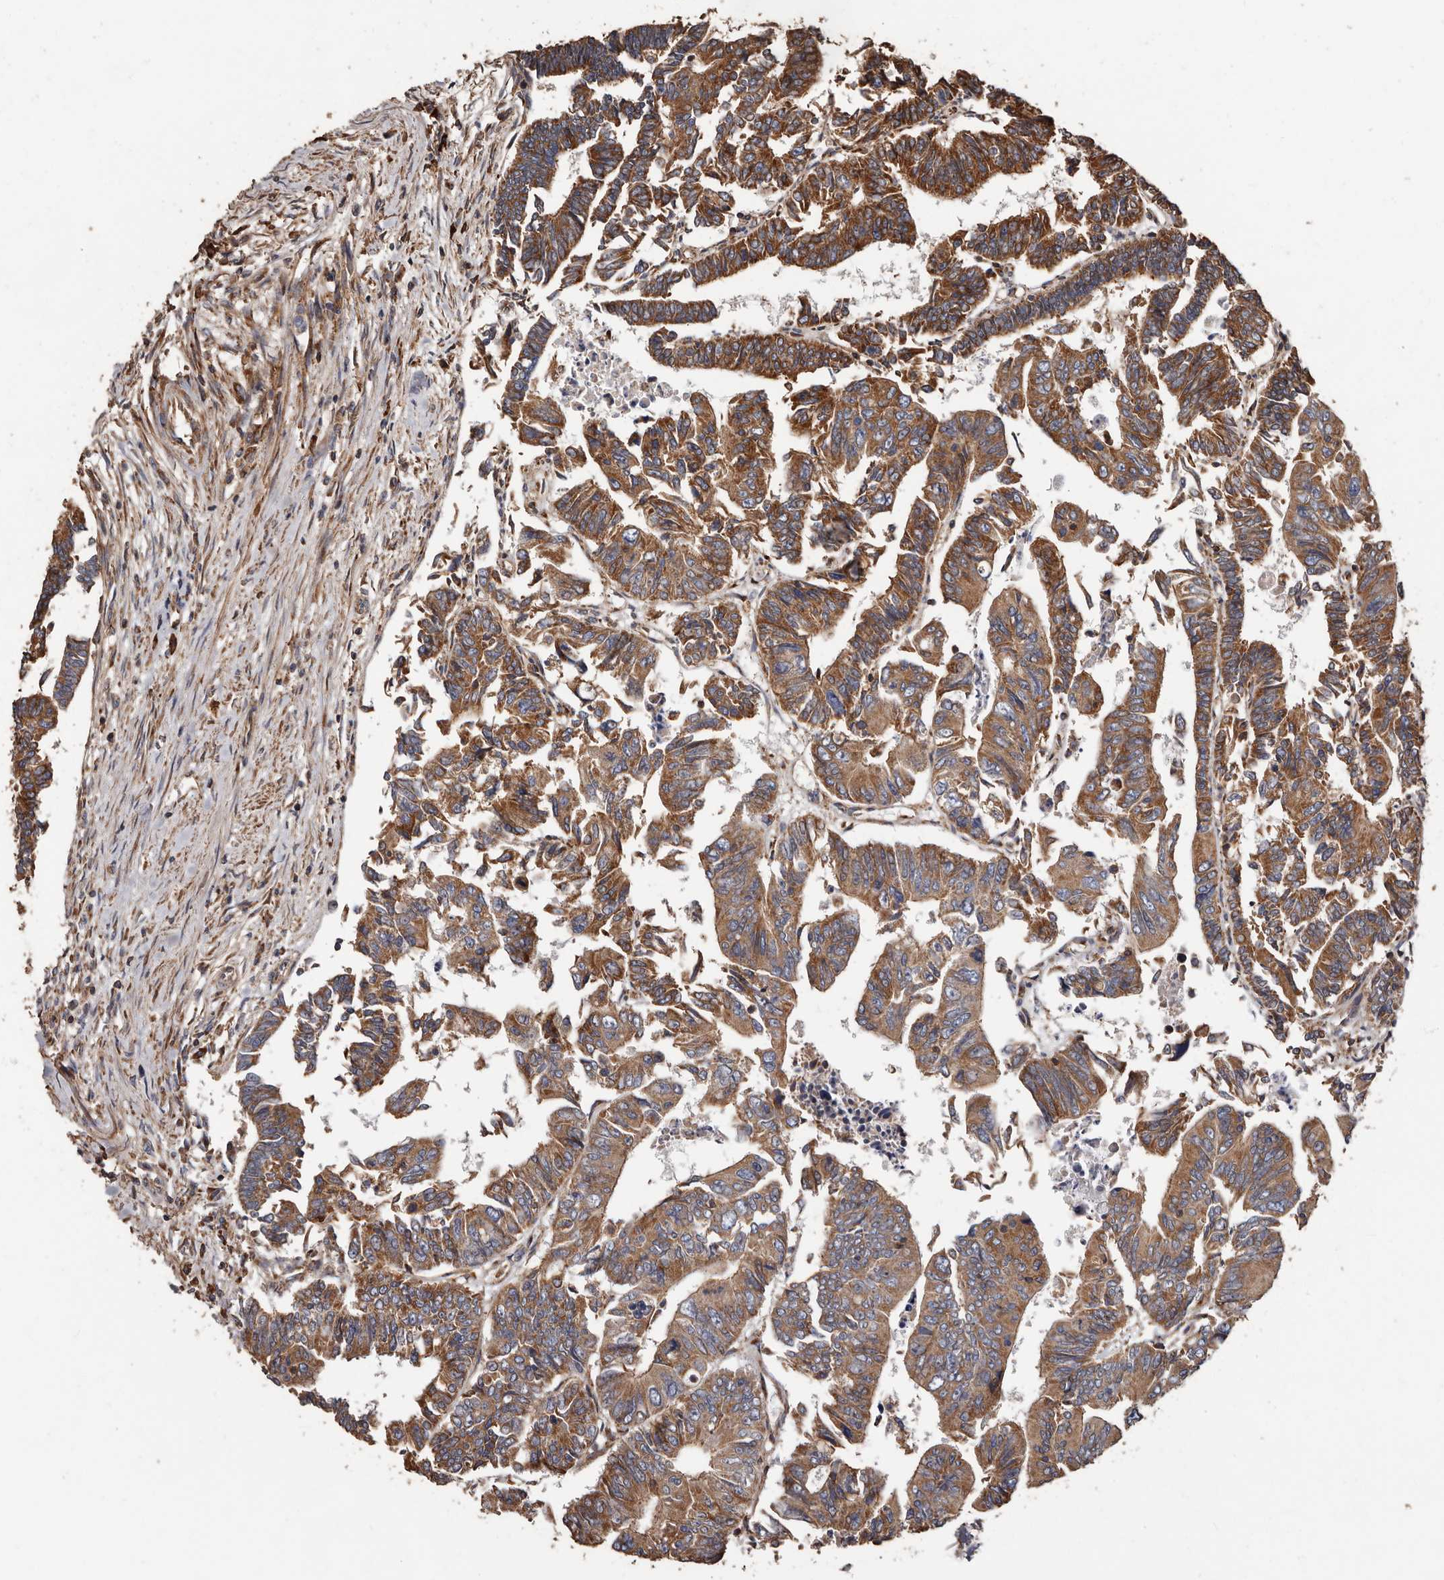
{"staining": {"intensity": "moderate", "quantity": ">75%", "location": "cytoplasmic/membranous"}, "tissue": "colorectal cancer", "cell_type": "Tumor cells", "image_type": "cancer", "snomed": [{"axis": "morphology", "description": "Adenocarcinoma, NOS"}, {"axis": "topography", "description": "Rectum"}], "caption": "Colorectal cancer stained with a protein marker exhibits moderate staining in tumor cells.", "gene": "OSGIN2", "patient": {"sex": "female", "age": 65}}